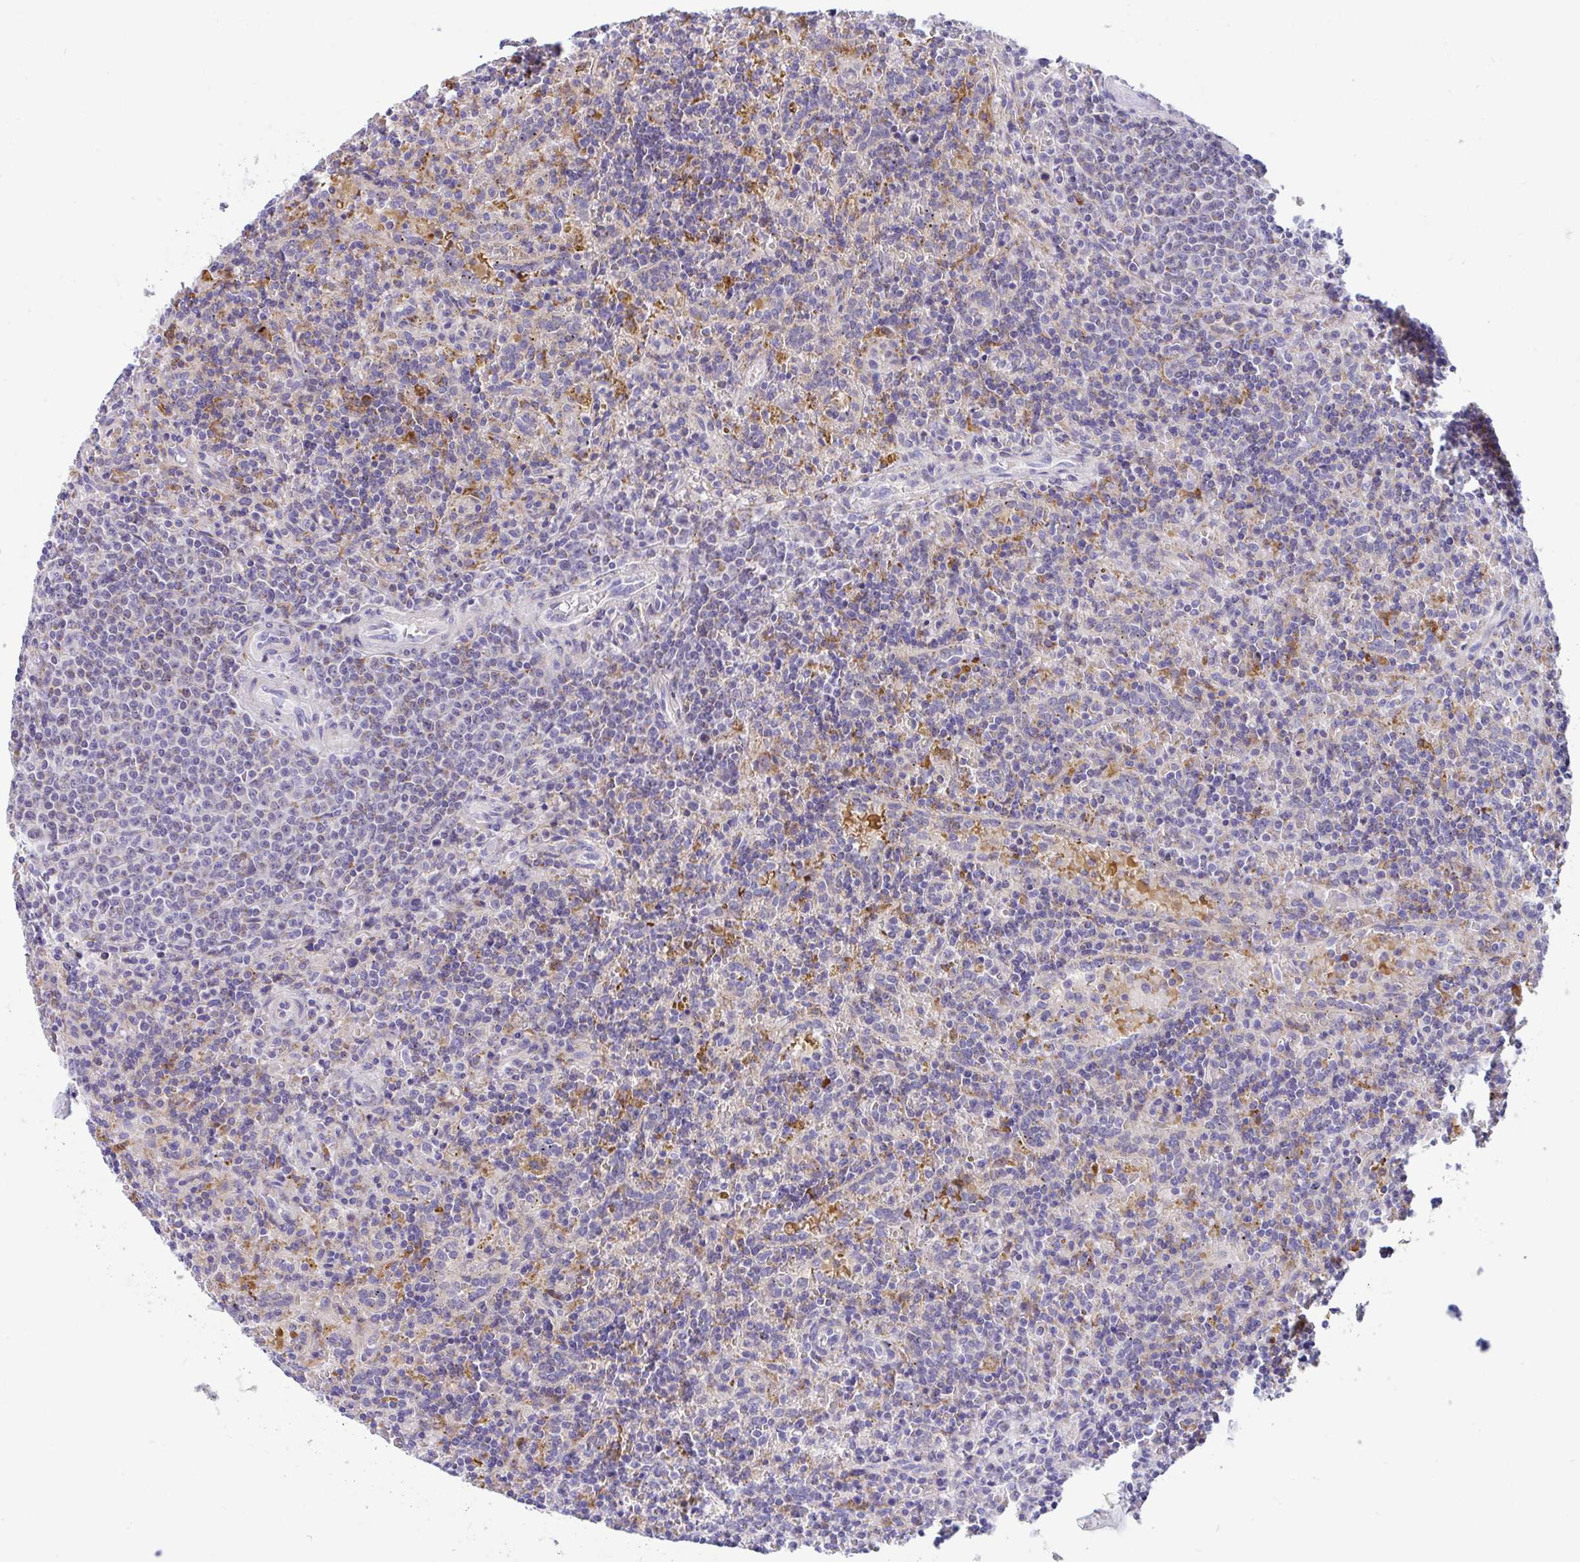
{"staining": {"intensity": "negative", "quantity": "none", "location": "none"}, "tissue": "lymphoma", "cell_type": "Tumor cells", "image_type": "cancer", "snomed": [{"axis": "morphology", "description": "Malignant lymphoma, non-Hodgkin's type, Low grade"}, {"axis": "topography", "description": "Spleen"}], "caption": "Immunohistochemical staining of lymphoma demonstrates no significant expression in tumor cells. The staining was performed using DAB (3,3'-diaminobenzidine) to visualize the protein expression in brown, while the nuclei were stained in blue with hematoxylin (Magnification: 20x).", "gene": "DTX3", "patient": {"sex": "male", "age": 67}}